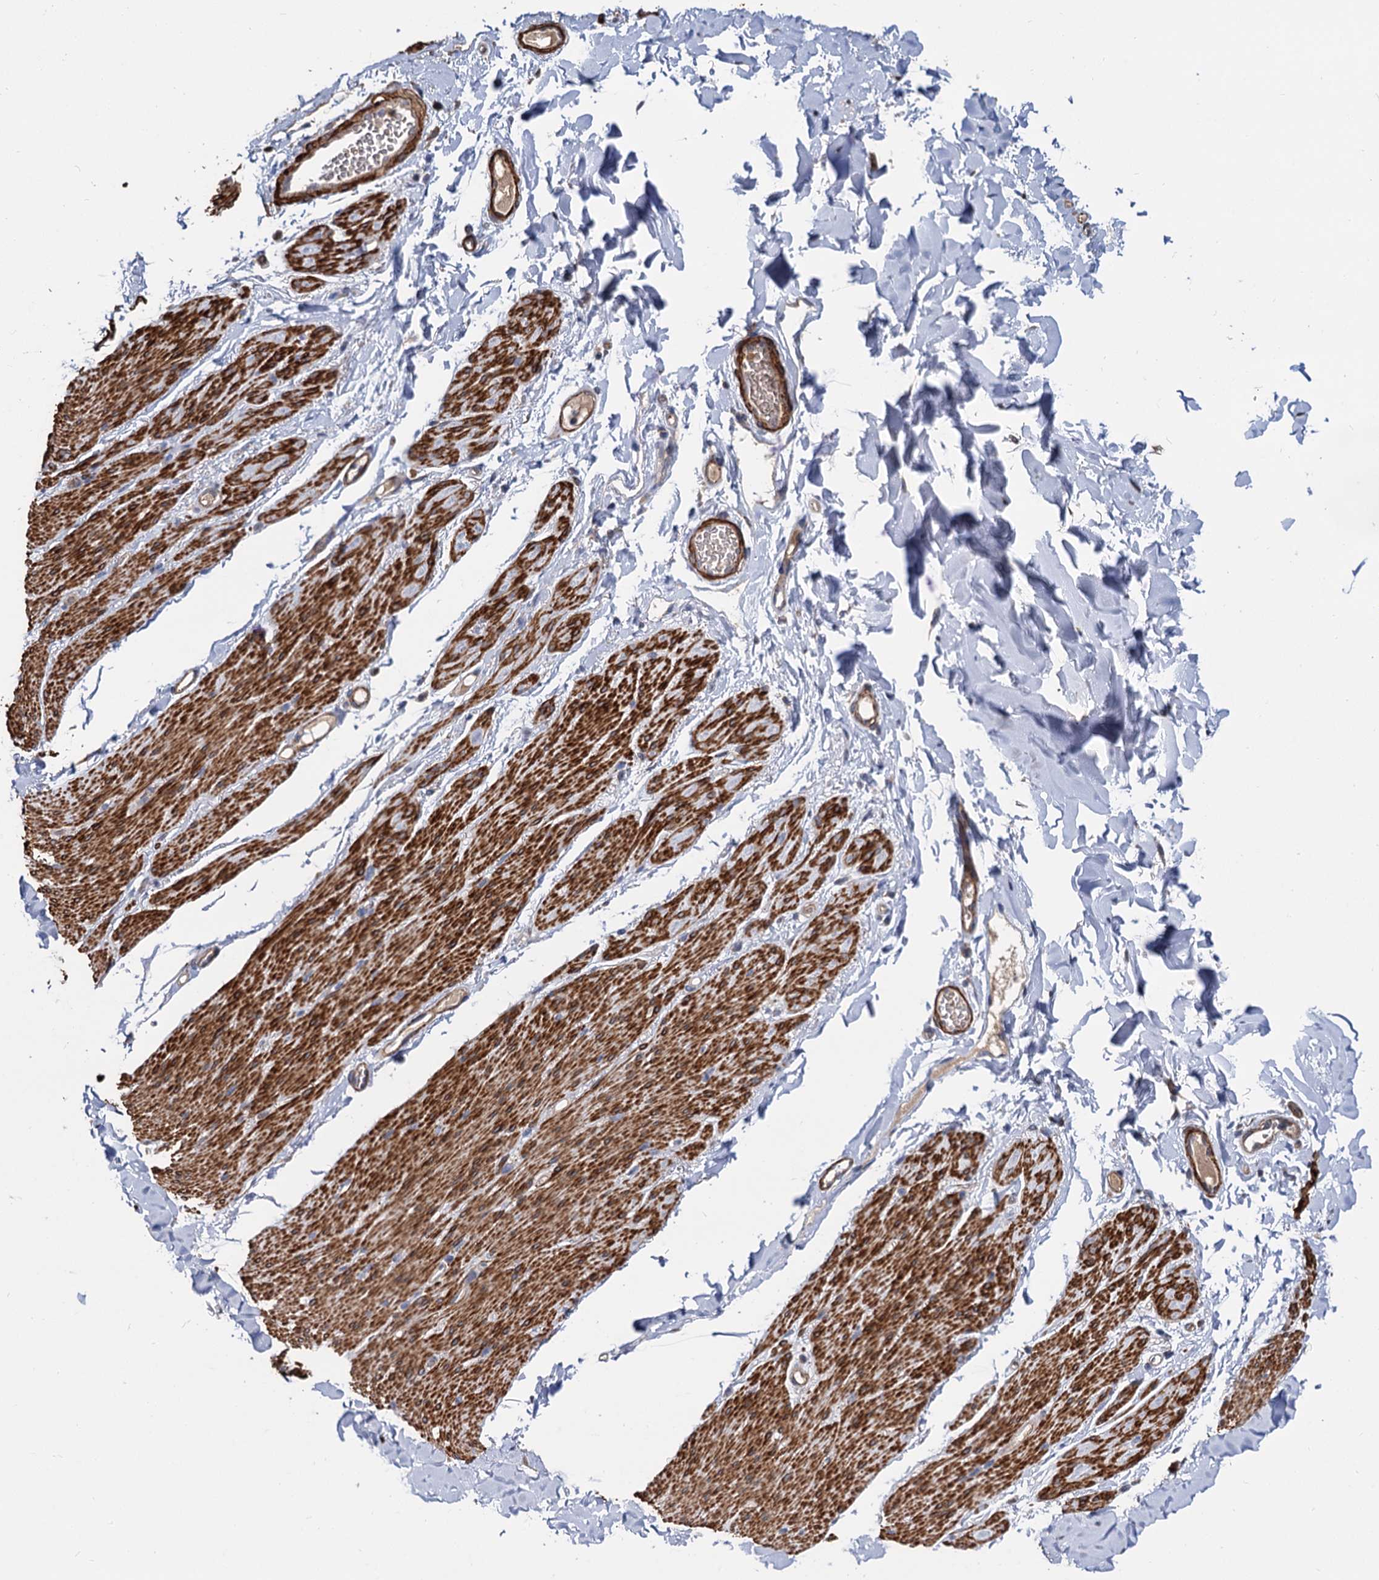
{"staining": {"intensity": "strong", "quantity": ">75%", "location": "cytoplasmic/membranous"}, "tissue": "smooth muscle", "cell_type": "Smooth muscle cells", "image_type": "normal", "snomed": [{"axis": "morphology", "description": "Normal tissue, NOS"}, {"axis": "topography", "description": "Colon"}, {"axis": "topography", "description": "Peripheral nerve tissue"}], "caption": "A high-resolution histopathology image shows immunohistochemistry staining of unremarkable smooth muscle, which shows strong cytoplasmic/membranous staining in about >75% of smooth muscle cells.", "gene": "ALKBH7", "patient": {"sex": "female", "age": 61}}